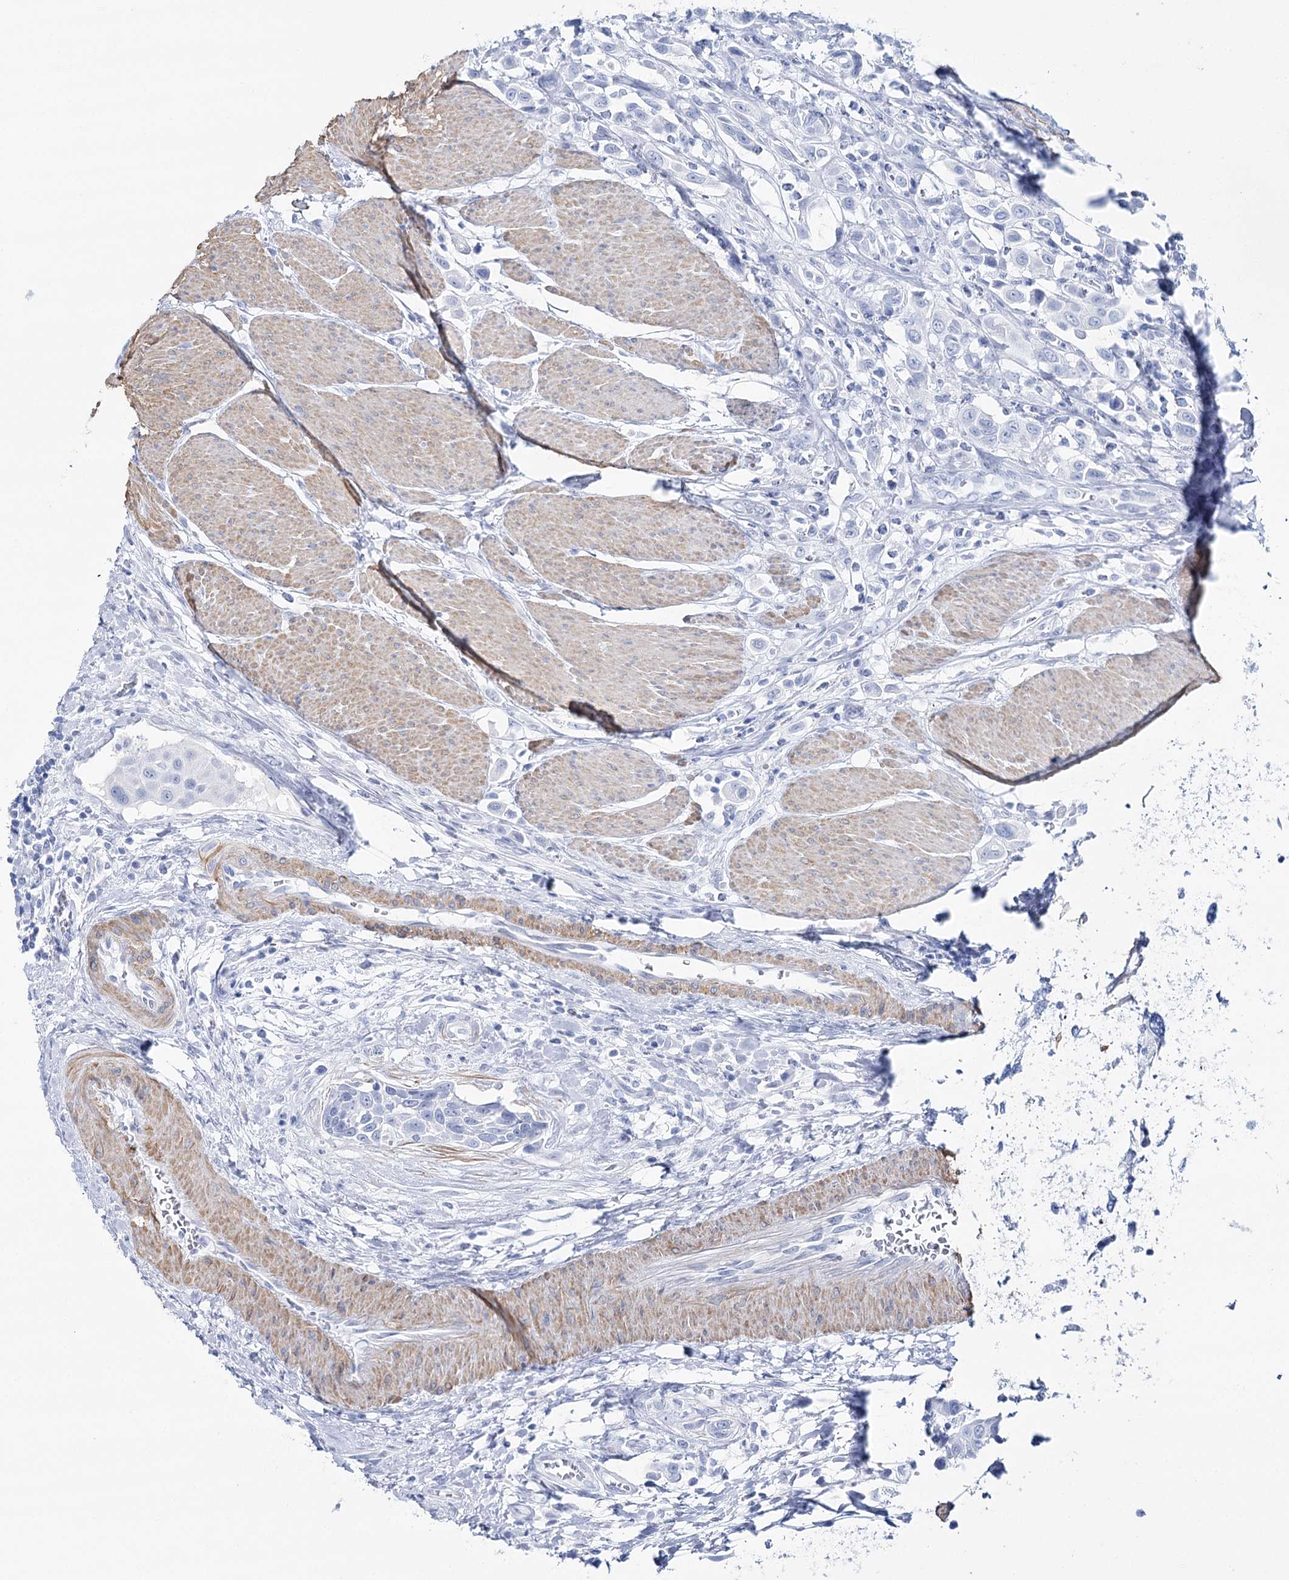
{"staining": {"intensity": "negative", "quantity": "none", "location": "none"}, "tissue": "urothelial cancer", "cell_type": "Tumor cells", "image_type": "cancer", "snomed": [{"axis": "morphology", "description": "Urothelial carcinoma, High grade"}, {"axis": "topography", "description": "Urinary bladder"}], "caption": "Immunohistochemical staining of human urothelial cancer demonstrates no significant positivity in tumor cells.", "gene": "CSN3", "patient": {"sex": "male", "age": 50}}